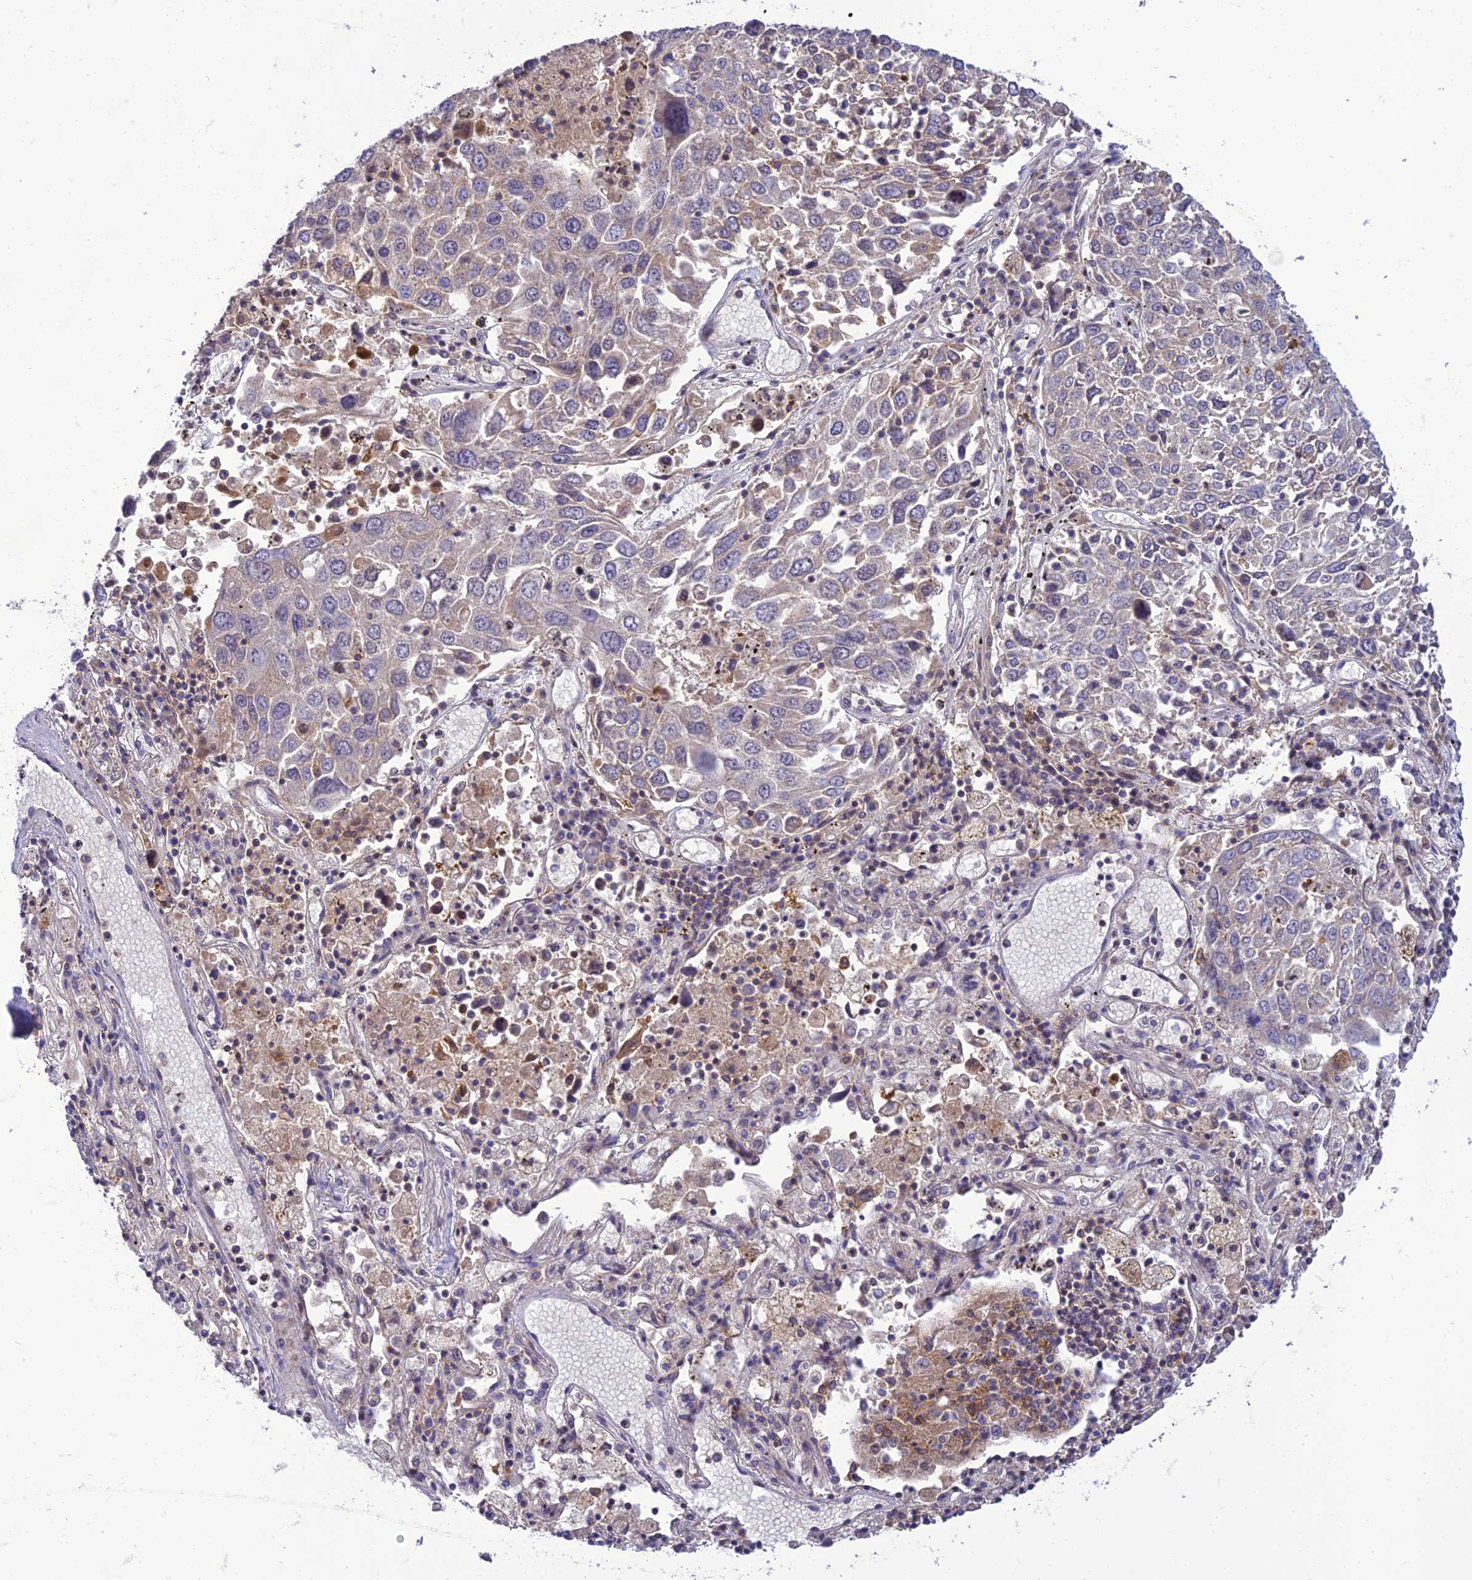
{"staining": {"intensity": "weak", "quantity": "<25%", "location": "cytoplasmic/membranous"}, "tissue": "lung cancer", "cell_type": "Tumor cells", "image_type": "cancer", "snomed": [{"axis": "morphology", "description": "Squamous cell carcinoma, NOS"}, {"axis": "topography", "description": "Lung"}], "caption": "Immunohistochemical staining of lung cancer reveals no significant expression in tumor cells. (DAB (3,3'-diaminobenzidine) immunohistochemistry (IHC), high magnification).", "gene": "IRAK3", "patient": {"sex": "male", "age": 65}}